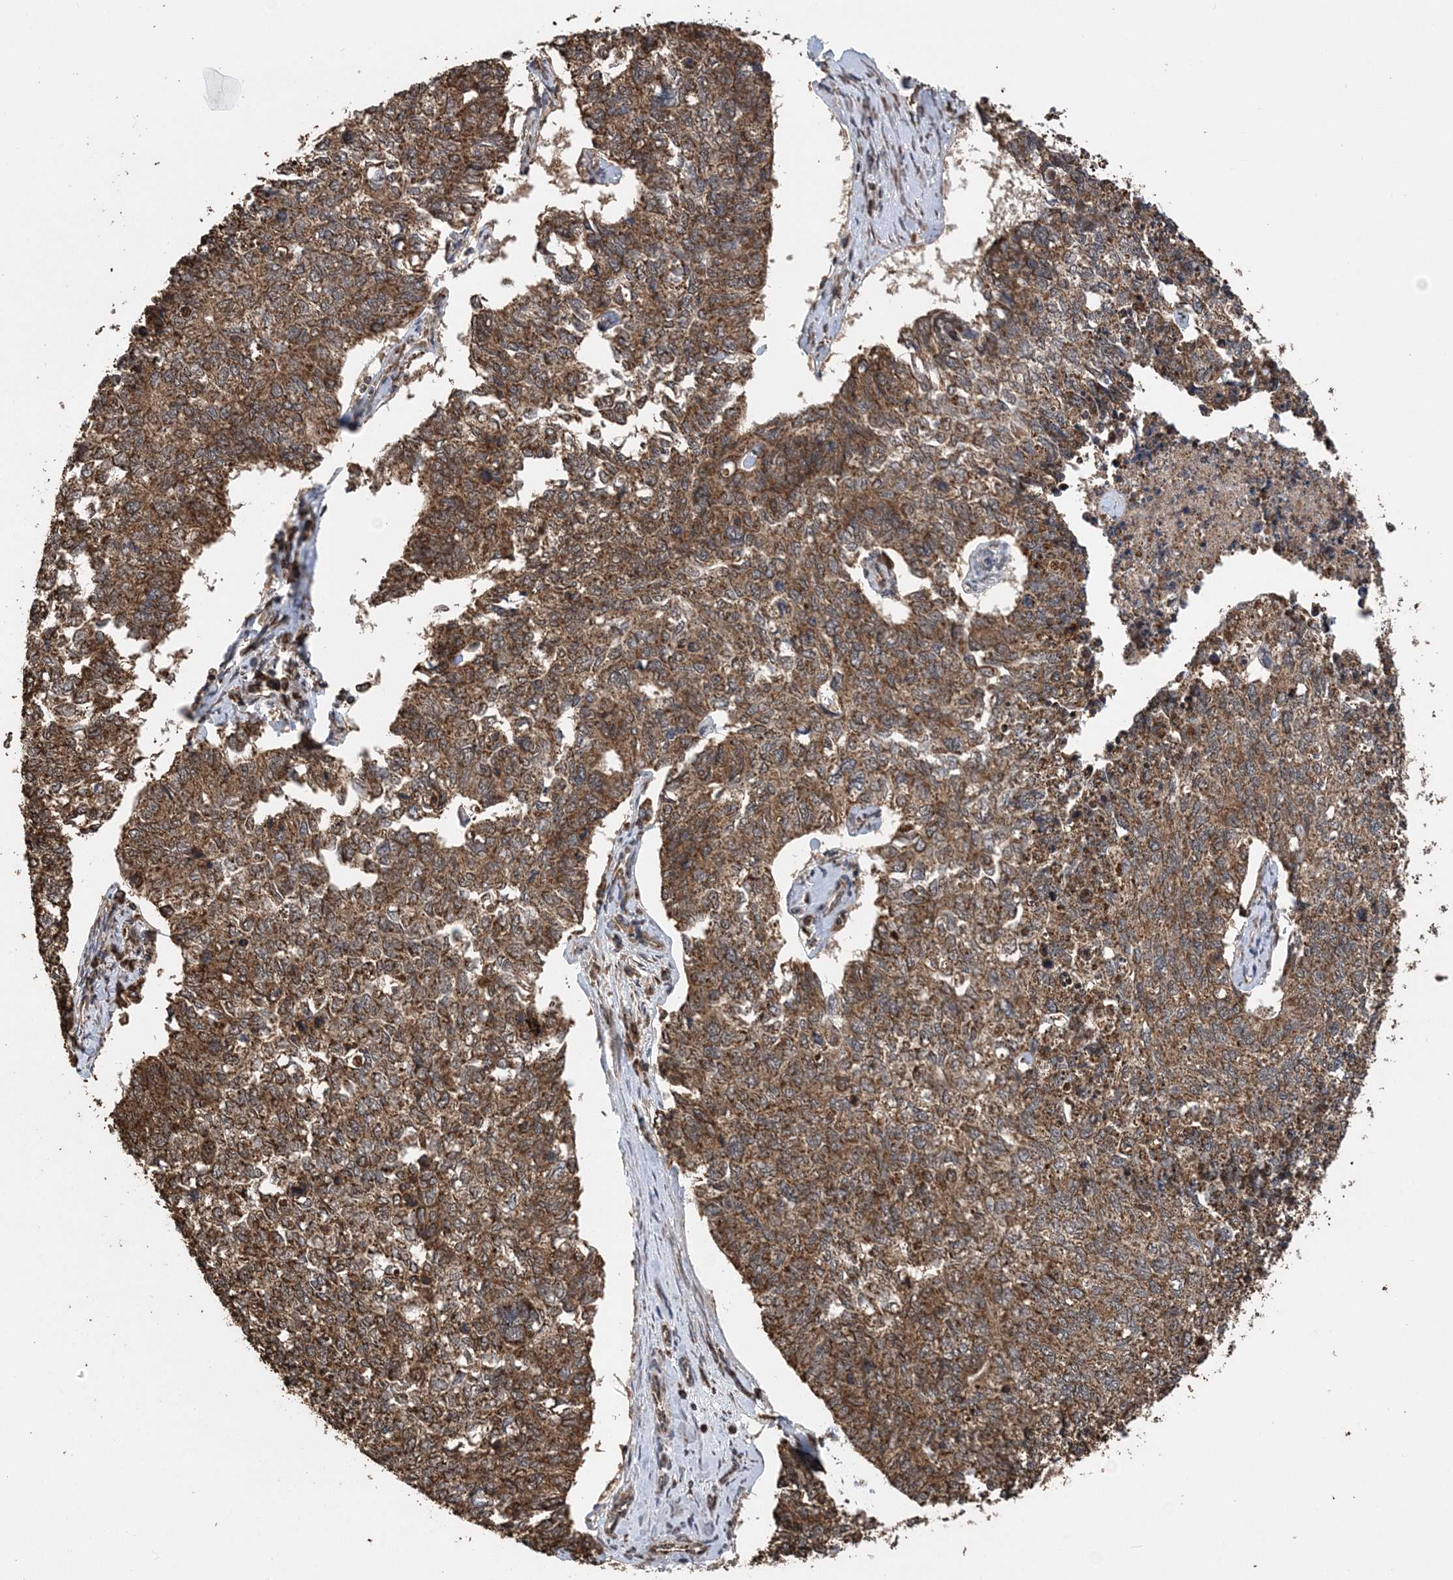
{"staining": {"intensity": "moderate", "quantity": ">75%", "location": "cytoplasmic/membranous"}, "tissue": "cervical cancer", "cell_type": "Tumor cells", "image_type": "cancer", "snomed": [{"axis": "morphology", "description": "Squamous cell carcinoma, NOS"}, {"axis": "topography", "description": "Cervix"}], "caption": "A brown stain labels moderate cytoplasmic/membranous expression of a protein in cervical squamous cell carcinoma tumor cells. Ihc stains the protein of interest in brown and the nuclei are stained blue.", "gene": "PCBP1", "patient": {"sex": "female", "age": 63}}